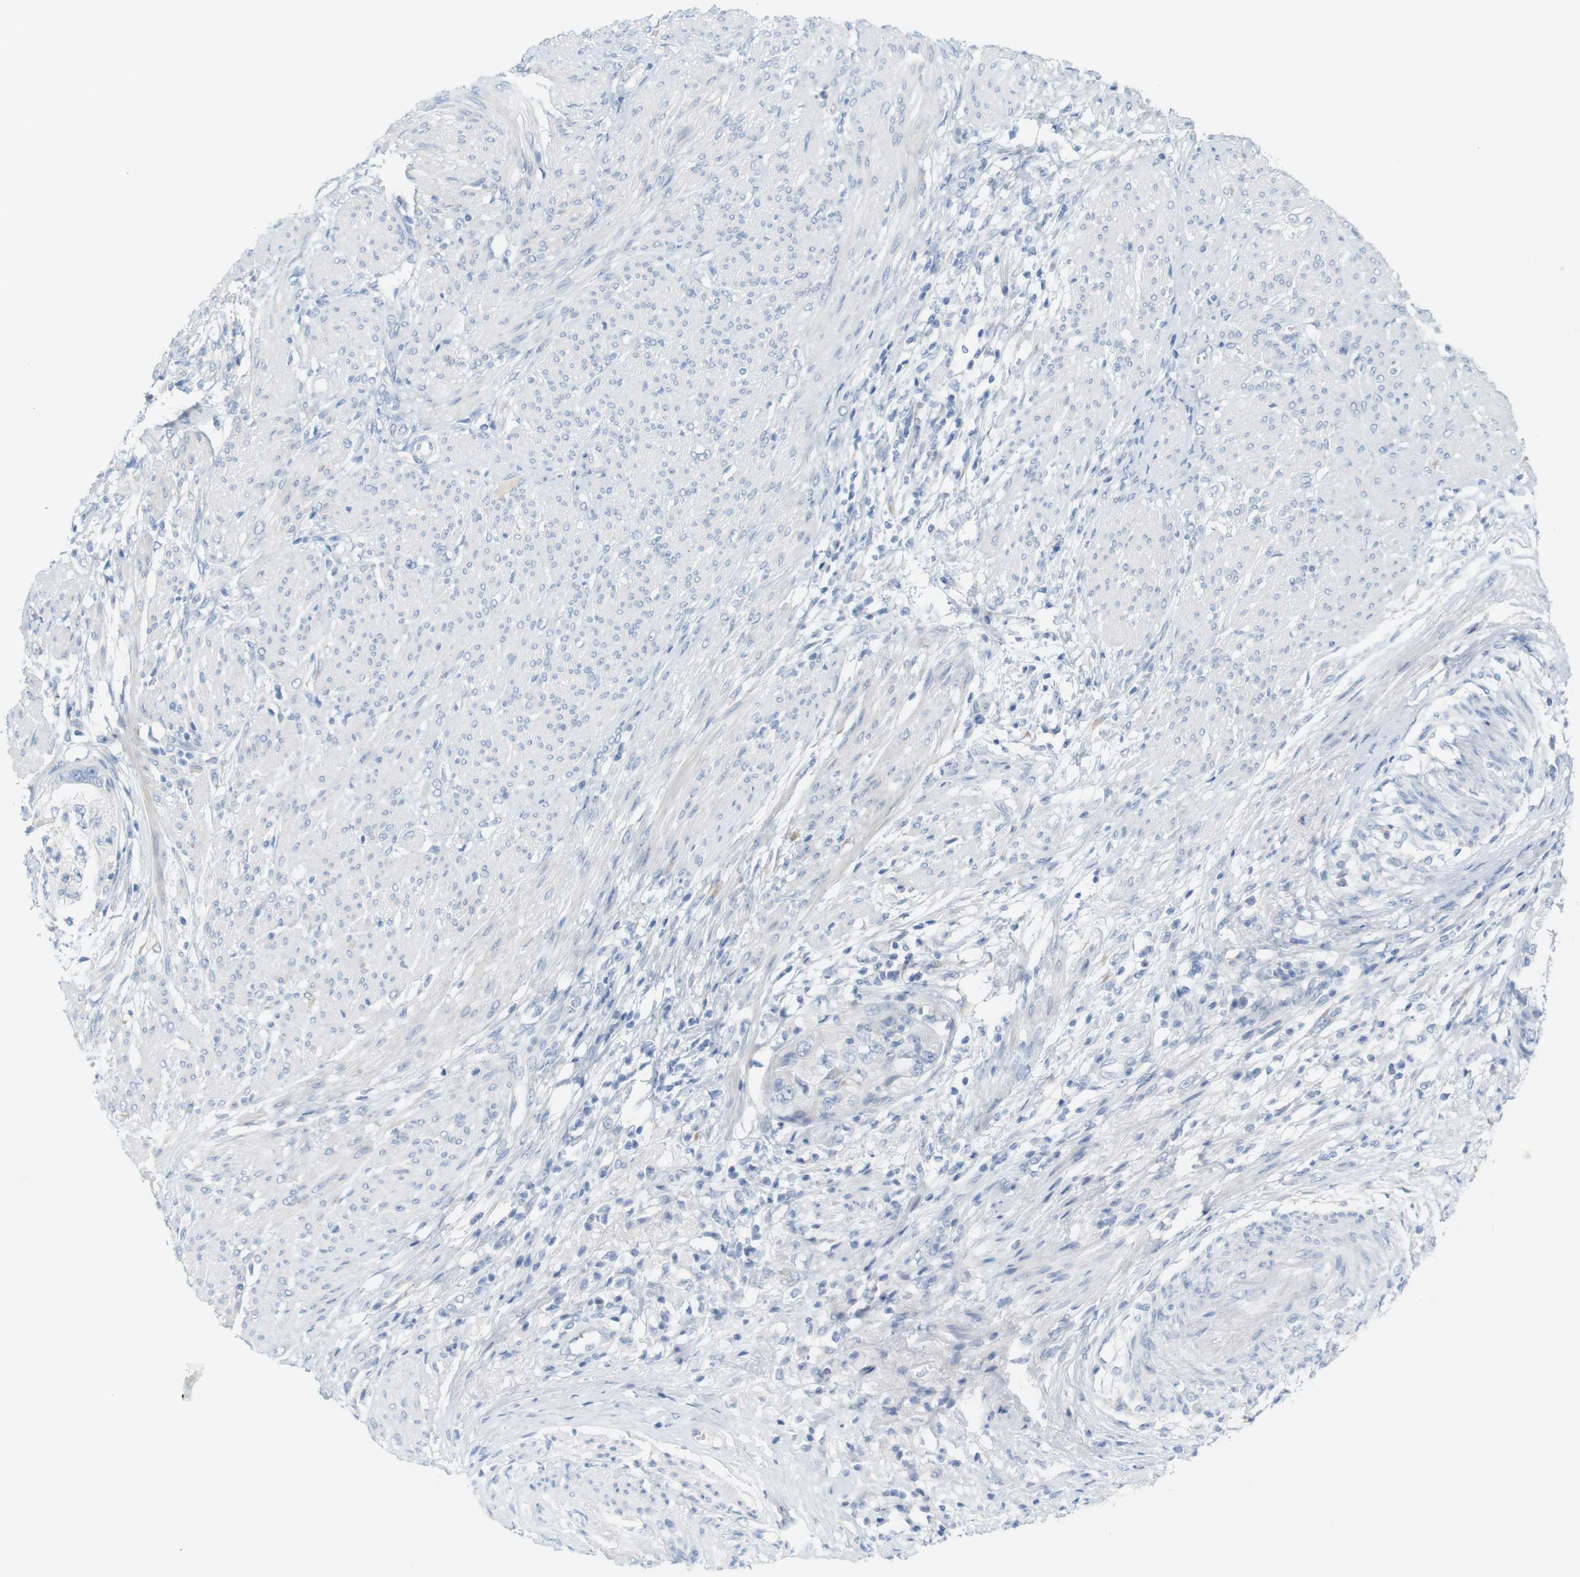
{"staining": {"intensity": "negative", "quantity": "none", "location": "none"}, "tissue": "endometrial cancer", "cell_type": "Tumor cells", "image_type": "cancer", "snomed": [{"axis": "morphology", "description": "Adenocarcinoma, NOS"}, {"axis": "topography", "description": "Endometrium"}], "caption": "A histopathology image of endometrial adenocarcinoma stained for a protein exhibits no brown staining in tumor cells.", "gene": "RGS9", "patient": {"sex": "female", "age": 85}}